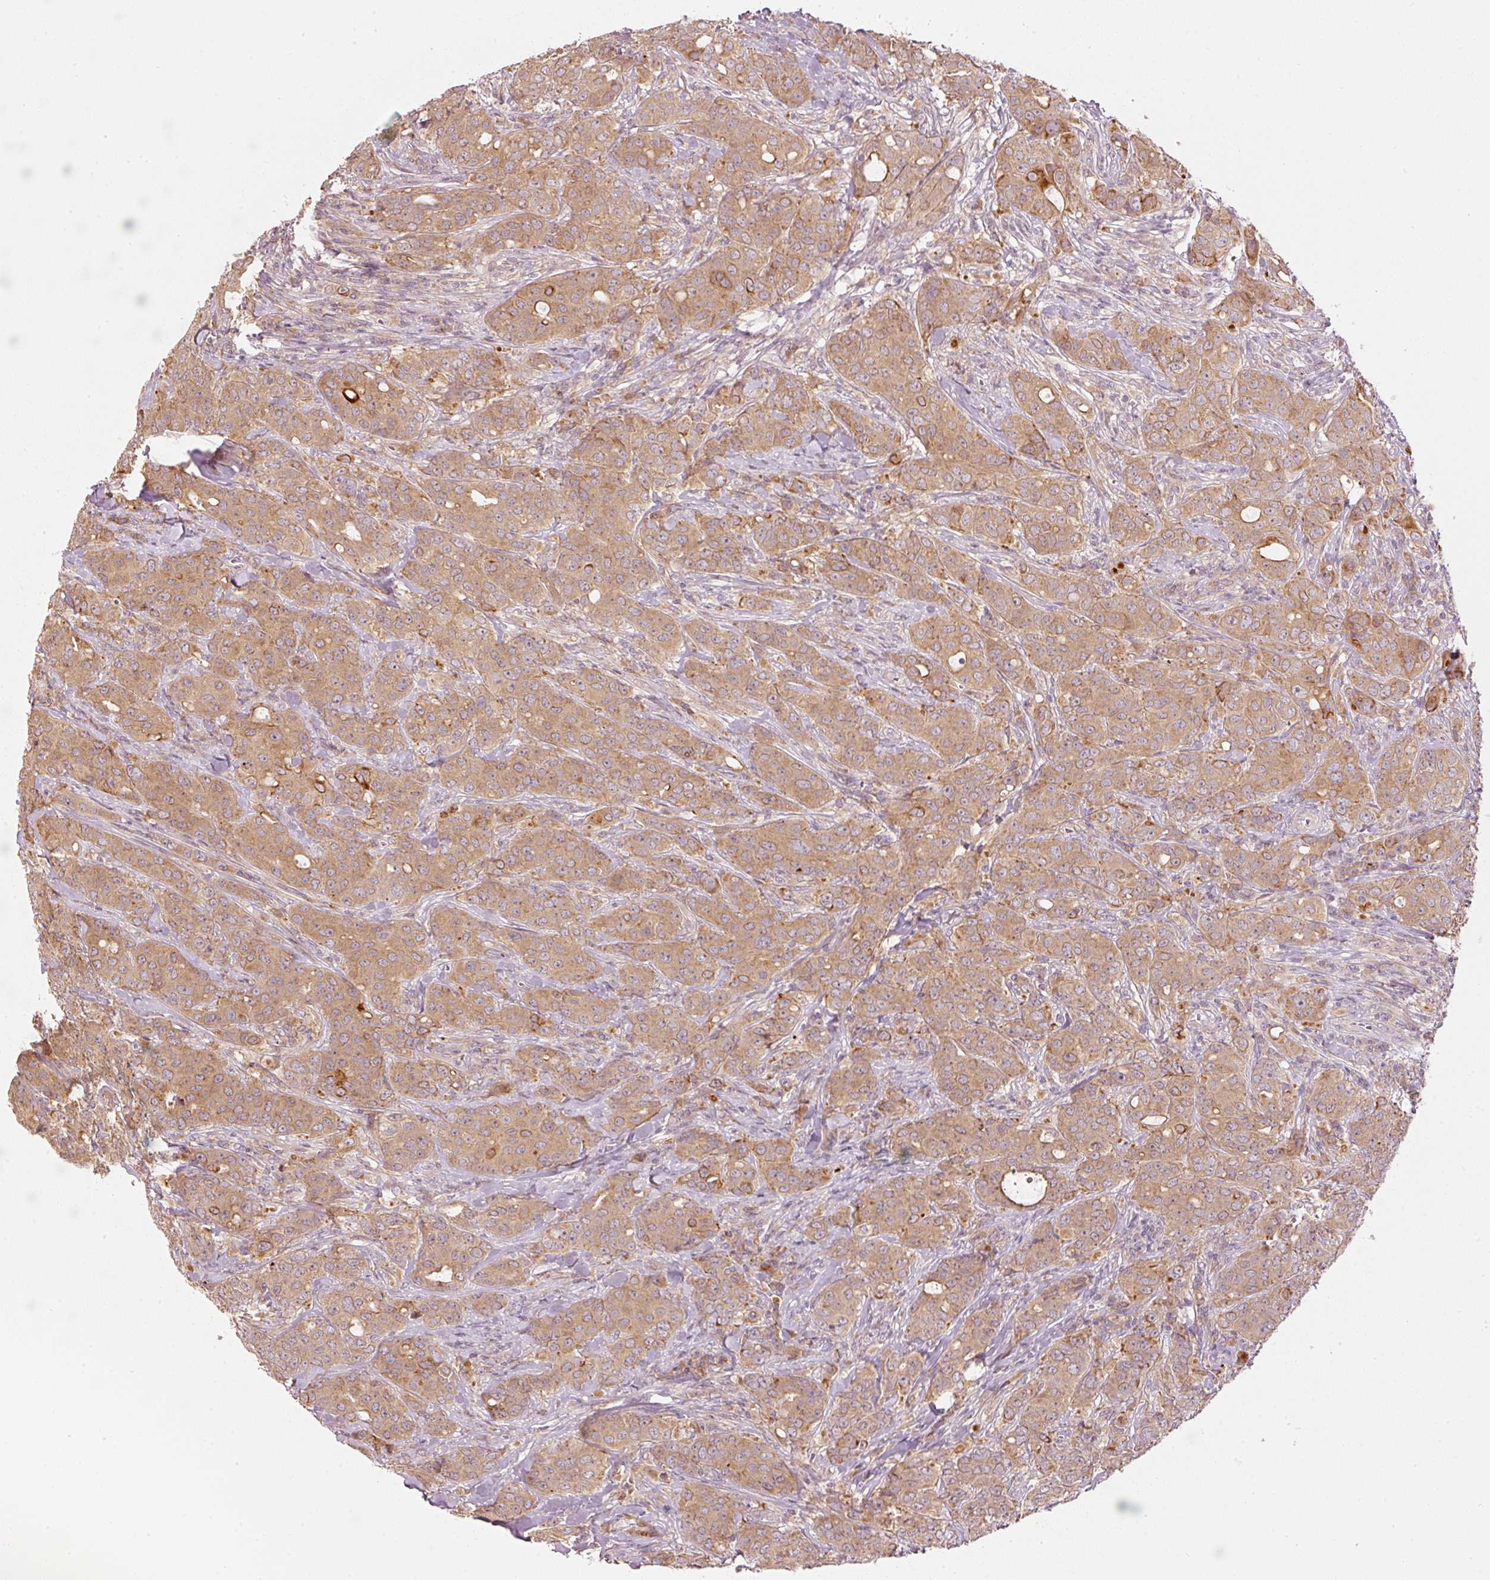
{"staining": {"intensity": "moderate", "quantity": ">75%", "location": "cytoplasmic/membranous"}, "tissue": "breast cancer", "cell_type": "Tumor cells", "image_type": "cancer", "snomed": [{"axis": "morphology", "description": "Duct carcinoma"}, {"axis": "topography", "description": "Breast"}], "caption": "Approximately >75% of tumor cells in intraductal carcinoma (breast) show moderate cytoplasmic/membranous protein staining as visualized by brown immunohistochemical staining.", "gene": "MAP10", "patient": {"sex": "female", "age": 43}}